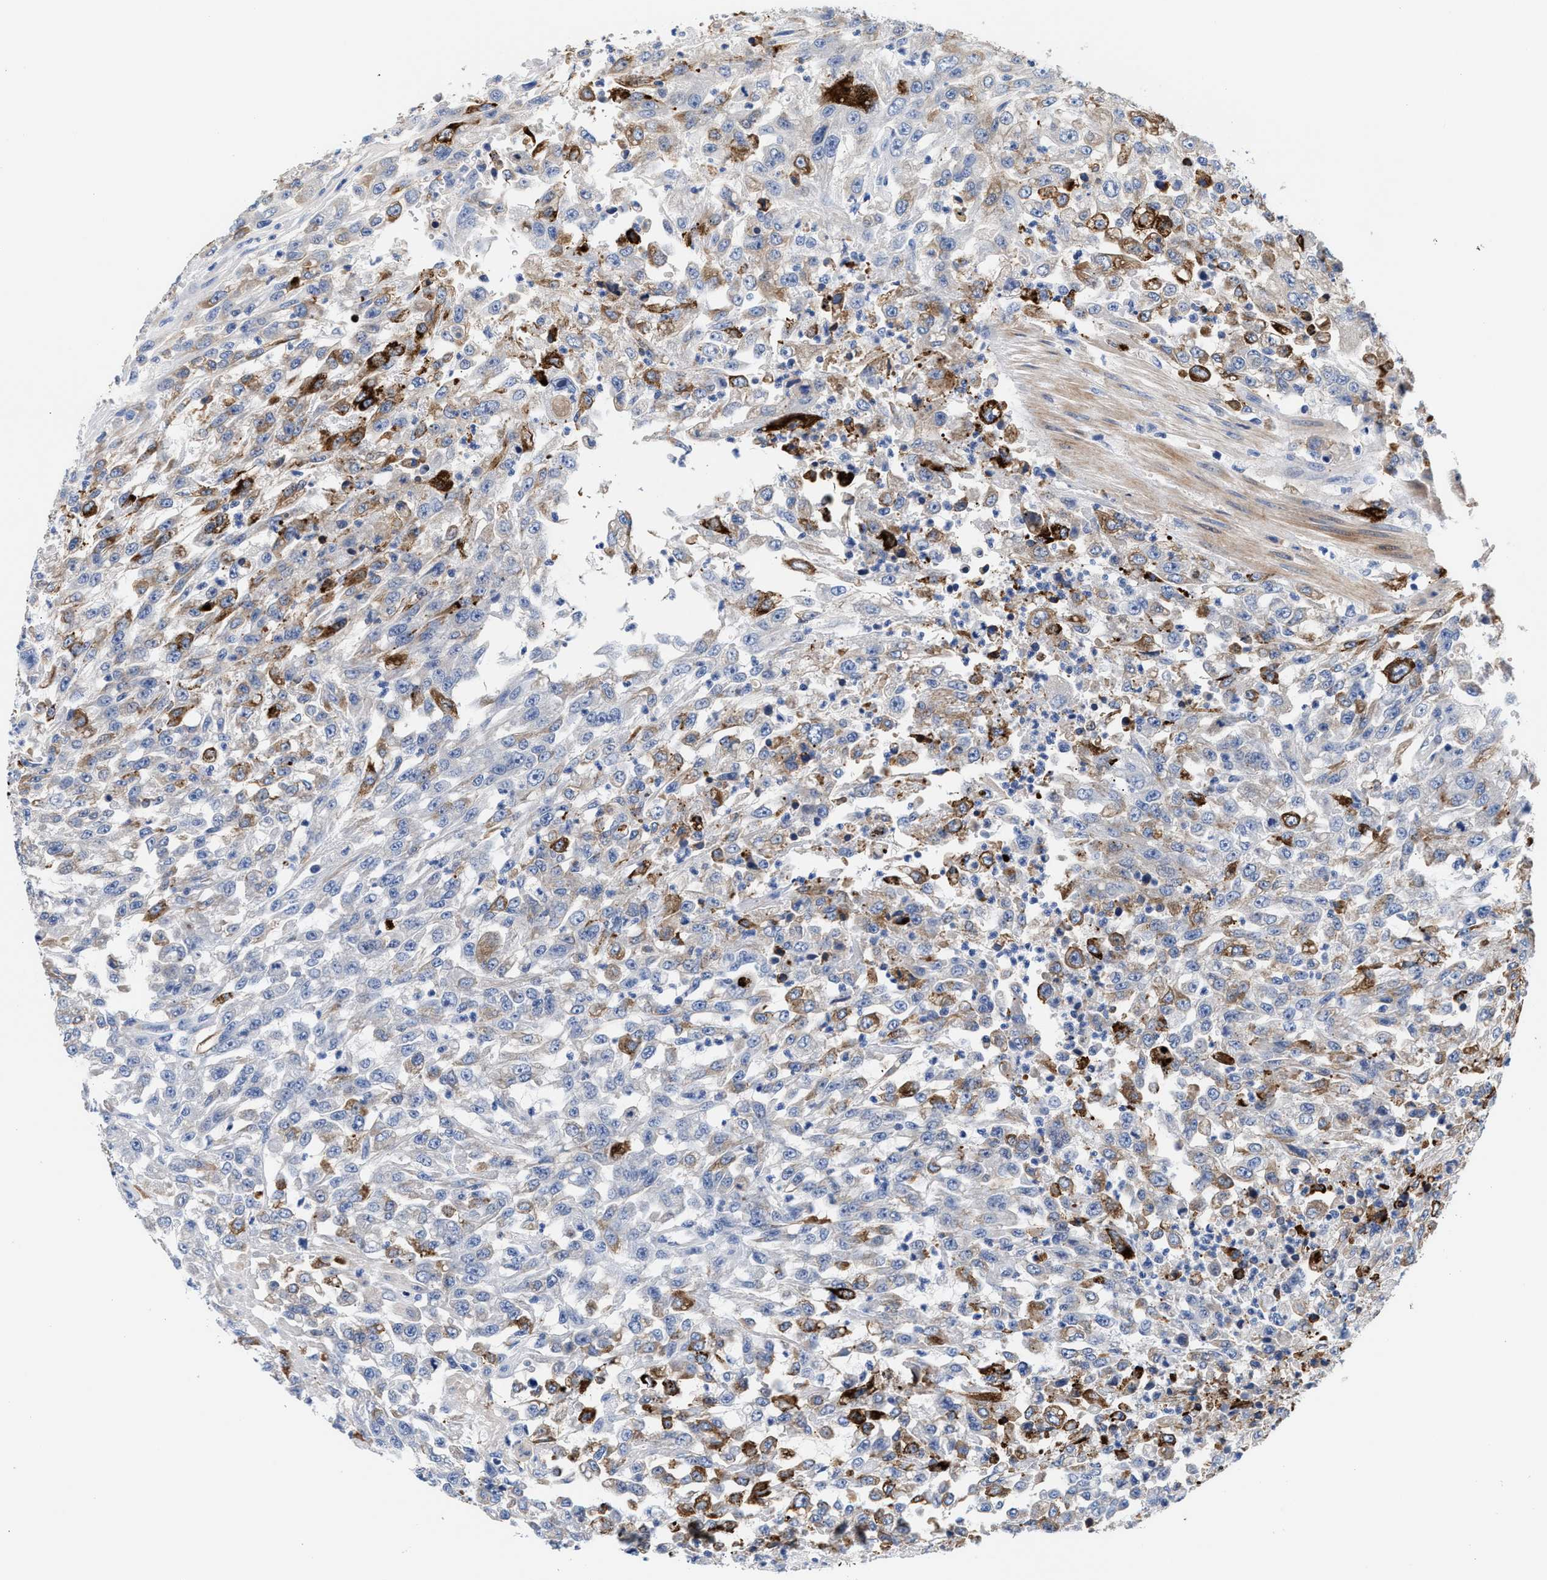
{"staining": {"intensity": "negative", "quantity": "none", "location": "none"}, "tissue": "urothelial cancer", "cell_type": "Tumor cells", "image_type": "cancer", "snomed": [{"axis": "morphology", "description": "Urothelial carcinoma, High grade"}, {"axis": "topography", "description": "Urinary bladder"}], "caption": "Immunohistochemistry (IHC) of human urothelial cancer demonstrates no positivity in tumor cells.", "gene": "ACTL7B", "patient": {"sex": "male", "age": 46}}